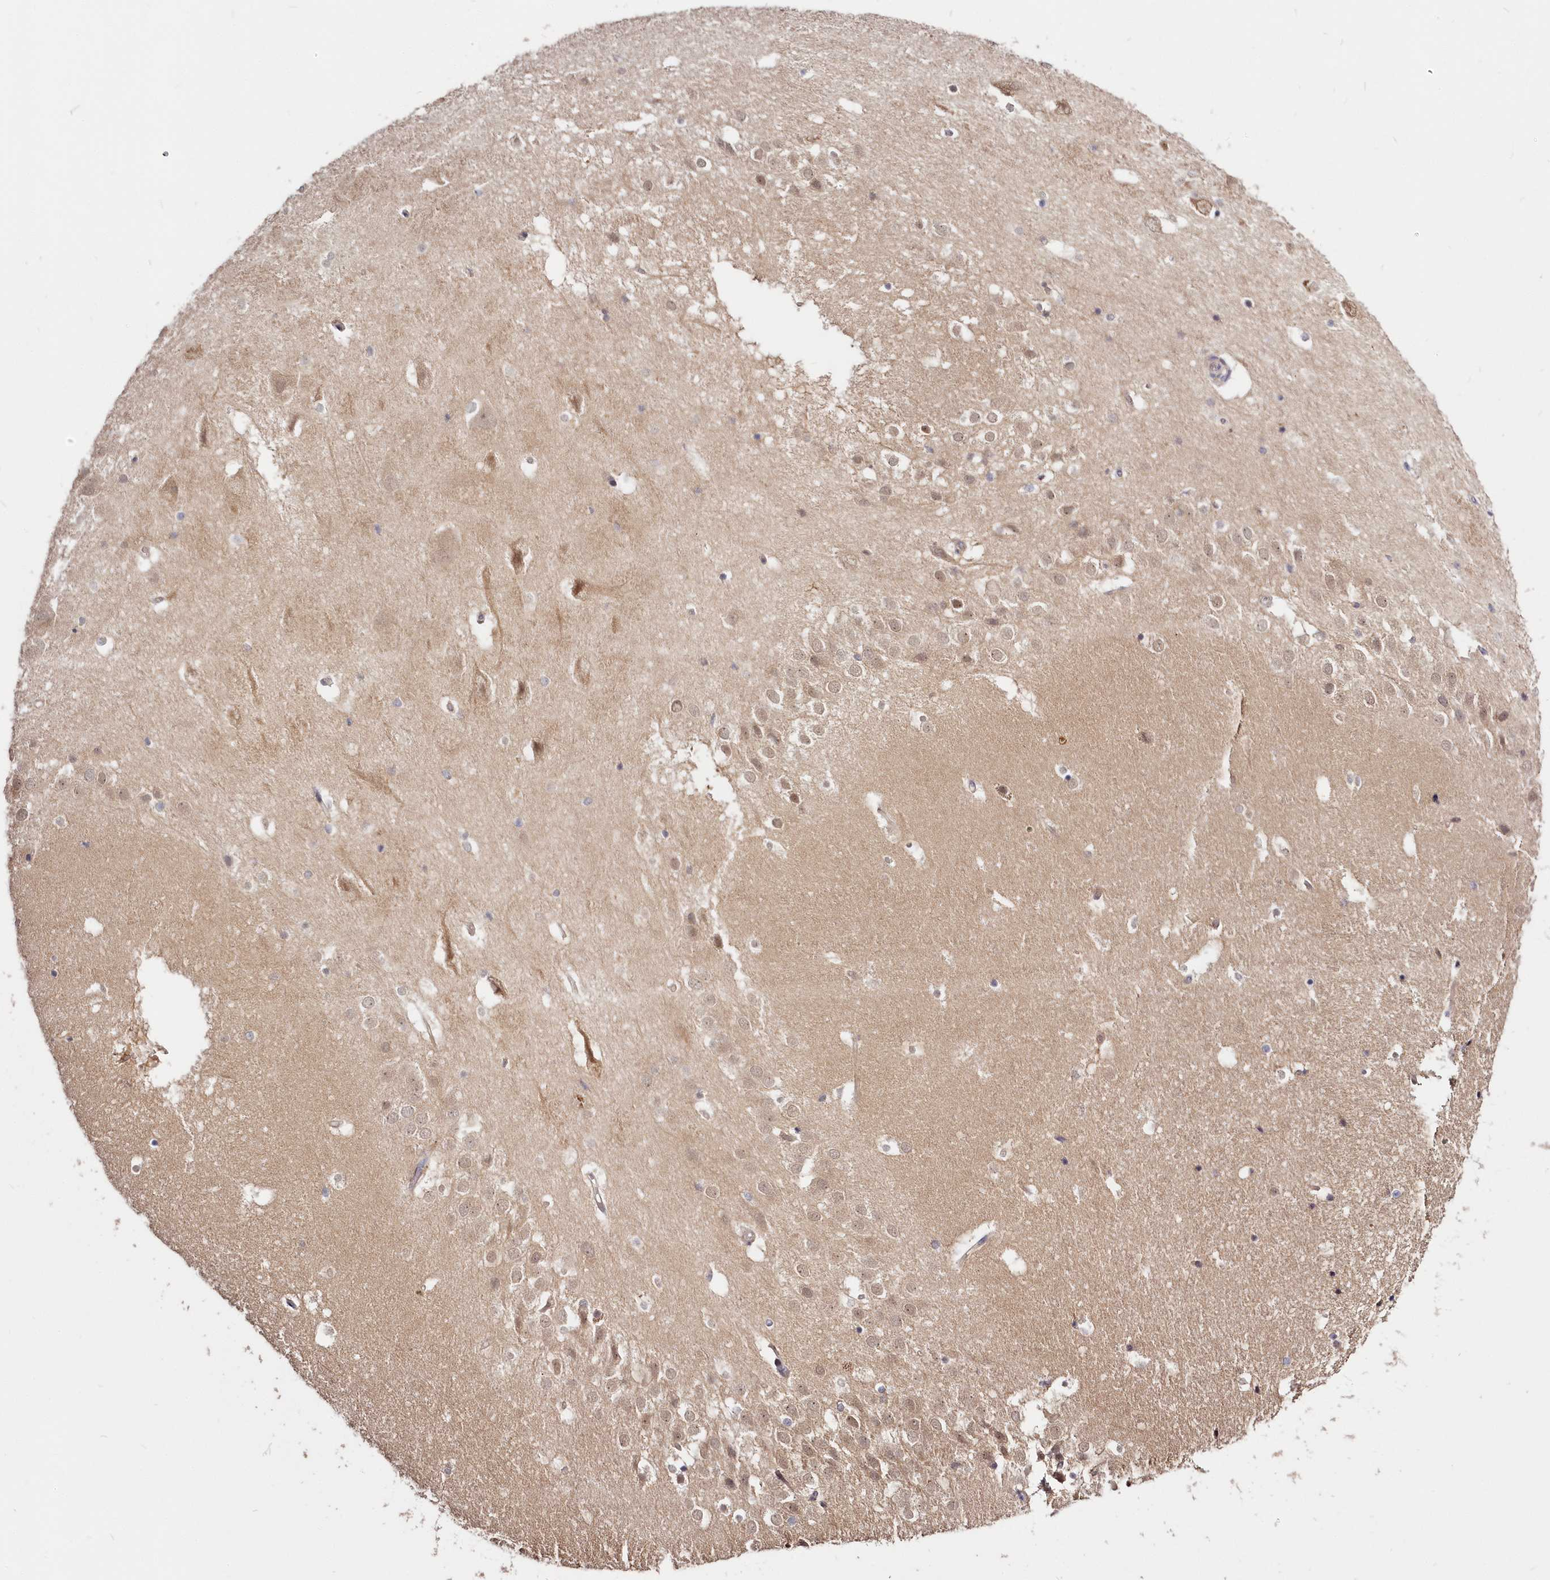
{"staining": {"intensity": "negative", "quantity": "none", "location": "none"}, "tissue": "hippocampus", "cell_type": "Glial cells", "image_type": "normal", "snomed": [{"axis": "morphology", "description": "Normal tissue, NOS"}, {"axis": "topography", "description": "Hippocampus"}], "caption": "Photomicrograph shows no significant protein positivity in glial cells of unremarkable hippocampus. Brightfield microscopy of IHC stained with DAB (3,3'-diaminobenzidine) (brown) and hematoxylin (blue), captured at high magnification.", "gene": "KATNA1", "patient": {"sex": "female", "age": 52}}